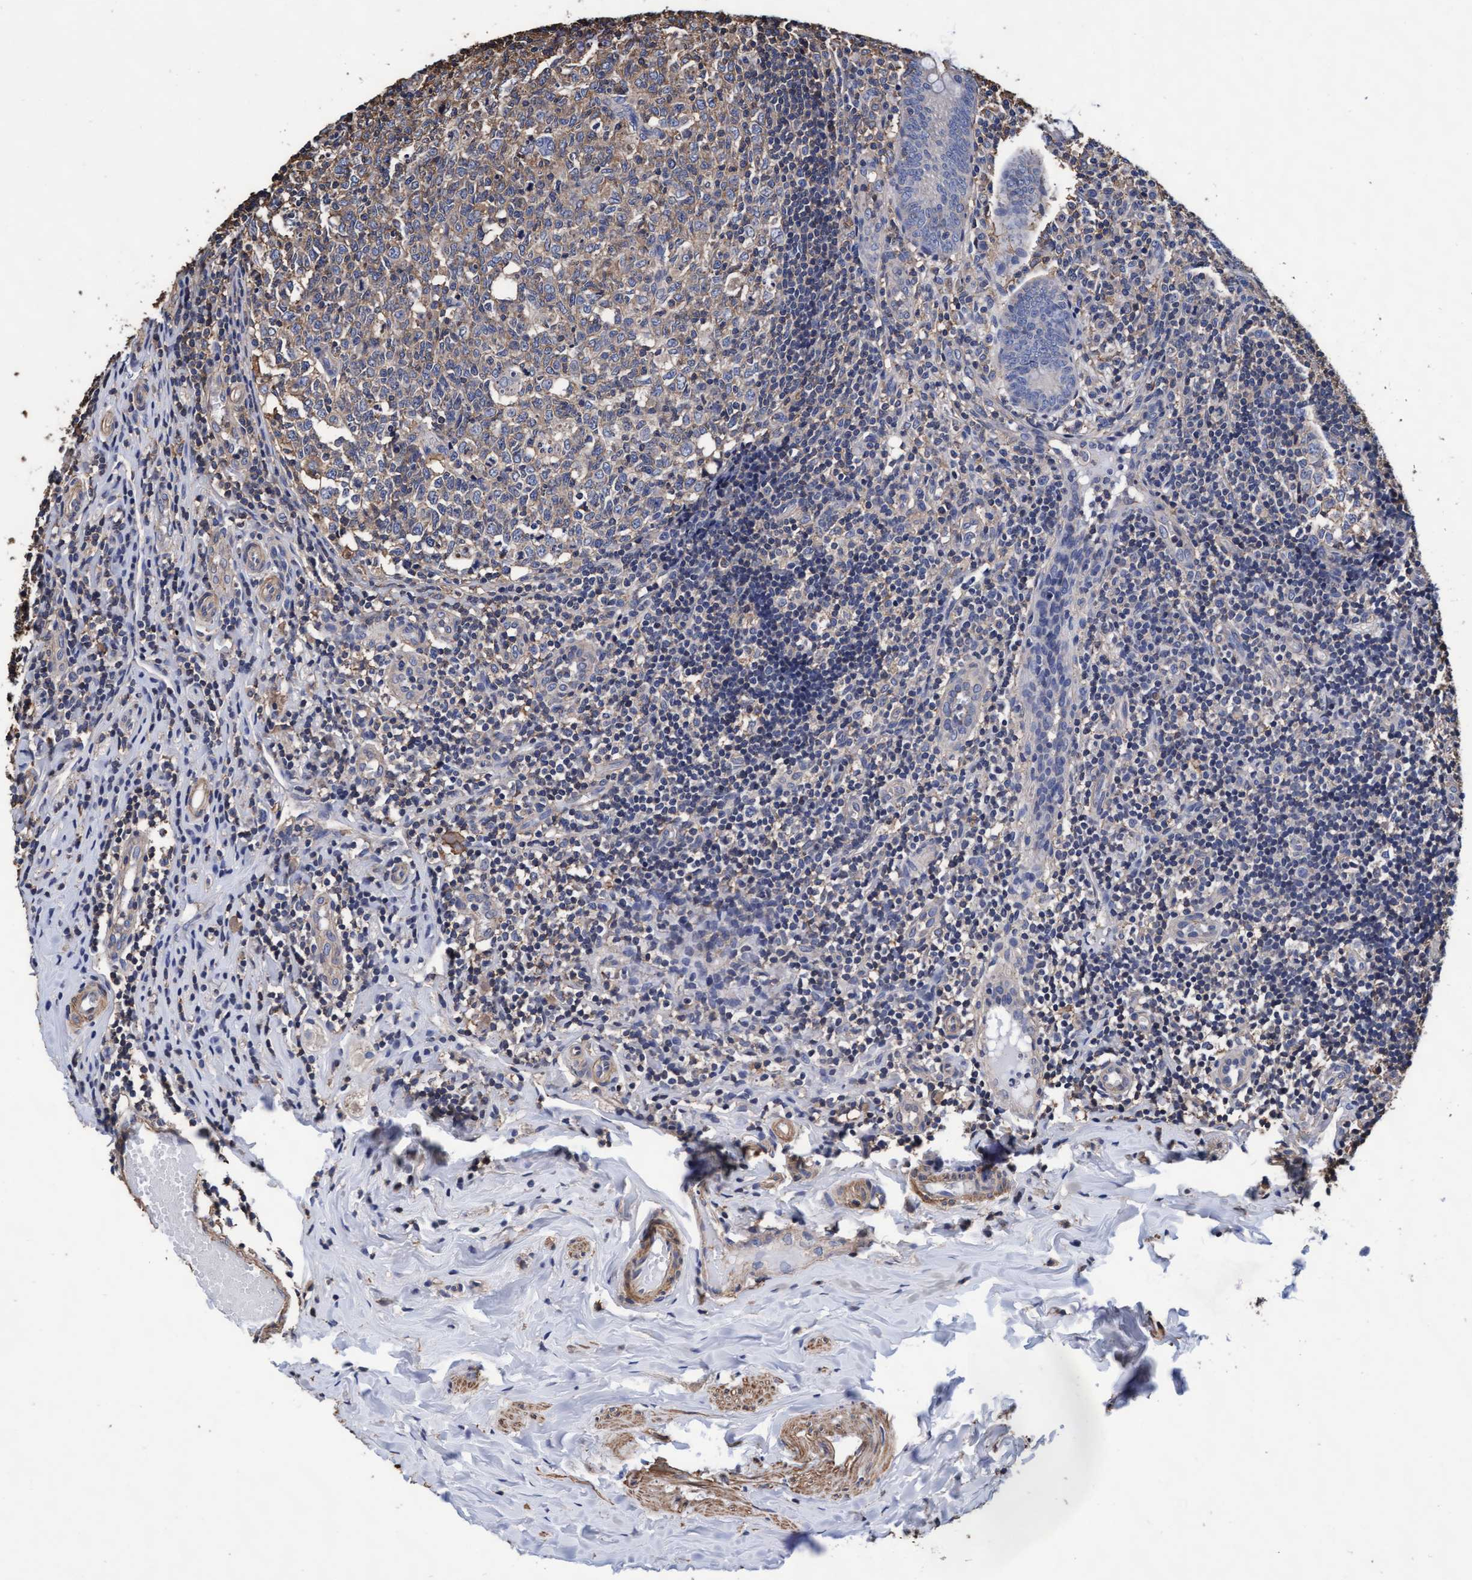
{"staining": {"intensity": "moderate", "quantity": "<25%", "location": "cytoplasmic/membranous"}, "tissue": "appendix", "cell_type": "Glandular cells", "image_type": "normal", "snomed": [{"axis": "morphology", "description": "Normal tissue, NOS"}, {"axis": "topography", "description": "Appendix"}], "caption": "Unremarkable appendix reveals moderate cytoplasmic/membranous staining in approximately <25% of glandular cells, visualized by immunohistochemistry. (Stains: DAB in brown, nuclei in blue, Microscopy: brightfield microscopy at high magnification).", "gene": "GRHPR", "patient": {"sex": "male", "age": 8}}